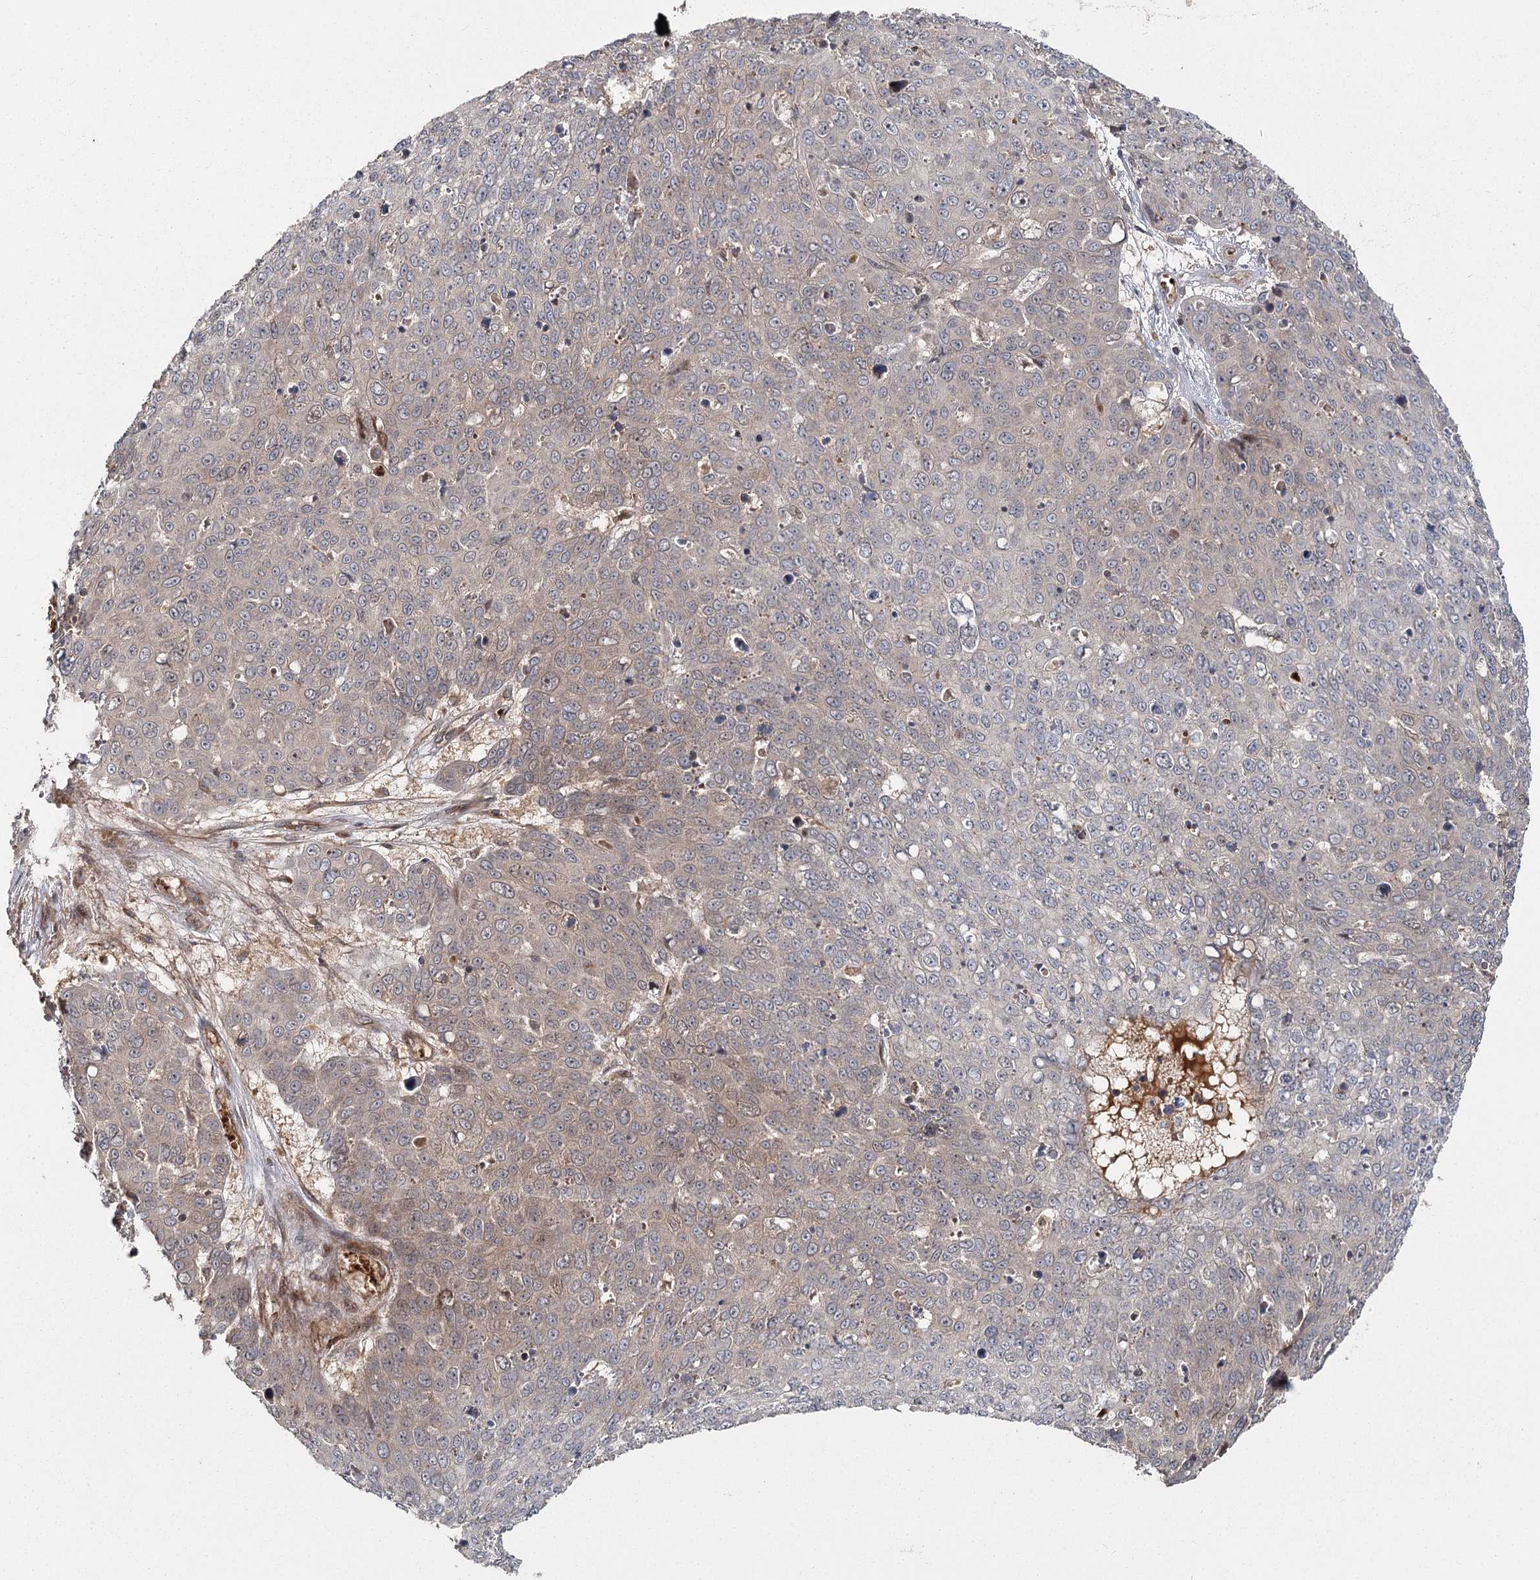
{"staining": {"intensity": "negative", "quantity": "none", "location": "none"}, "tissue": "skin cancer", "cell_type": "Tumor cells", "image_type": "cancer", "snomed": [{"axis": "morphology", "description": "Squamous cell carcinoma, NOS"}, {"axis": "topography", "description": "Skin"}], "caption": "The photomicrograph exhibits no staining of tumor cells in skin cancer.", "gene": "RAPGEF6", "patient": {"sex": "male", "age": 71}}